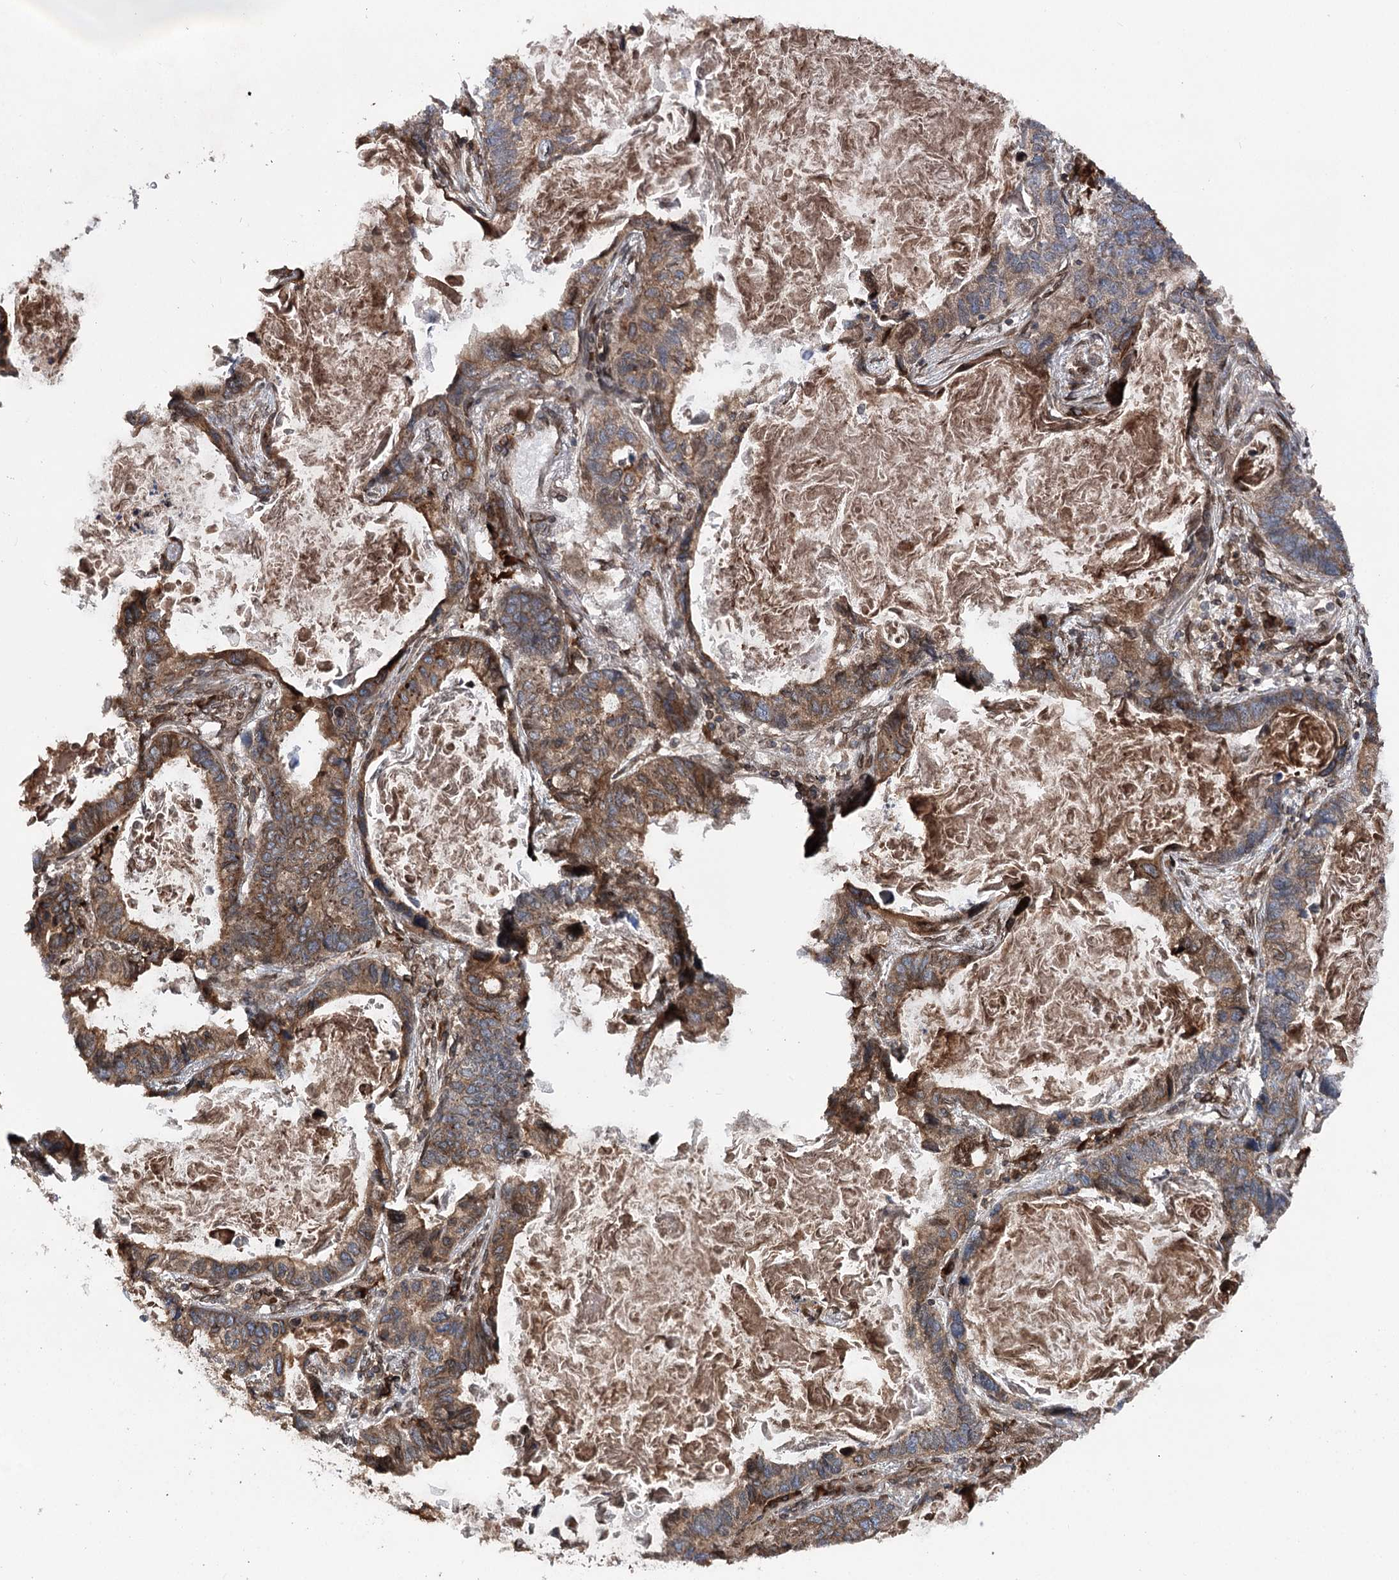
{"staining": {"intensity": "moderate", "quantity": ">75%", "location": "cytoplasmic/membranous"}, "tissue": "lung cancer", "cell_type": "Tumor cells", "image_type": "cancer", "snomed": [{"axis": "morphology", "description": "Adenocarcinoma, NOS"}, {"axis": "topography", "description": "Lung"}], "caption": "Moderate cytoplasmic/membranous positivity is present in about >75% of tumor cells in lung cancer.", "gene": "FGFR1OP2", "patient": {"sex": "male", "age": 67}}